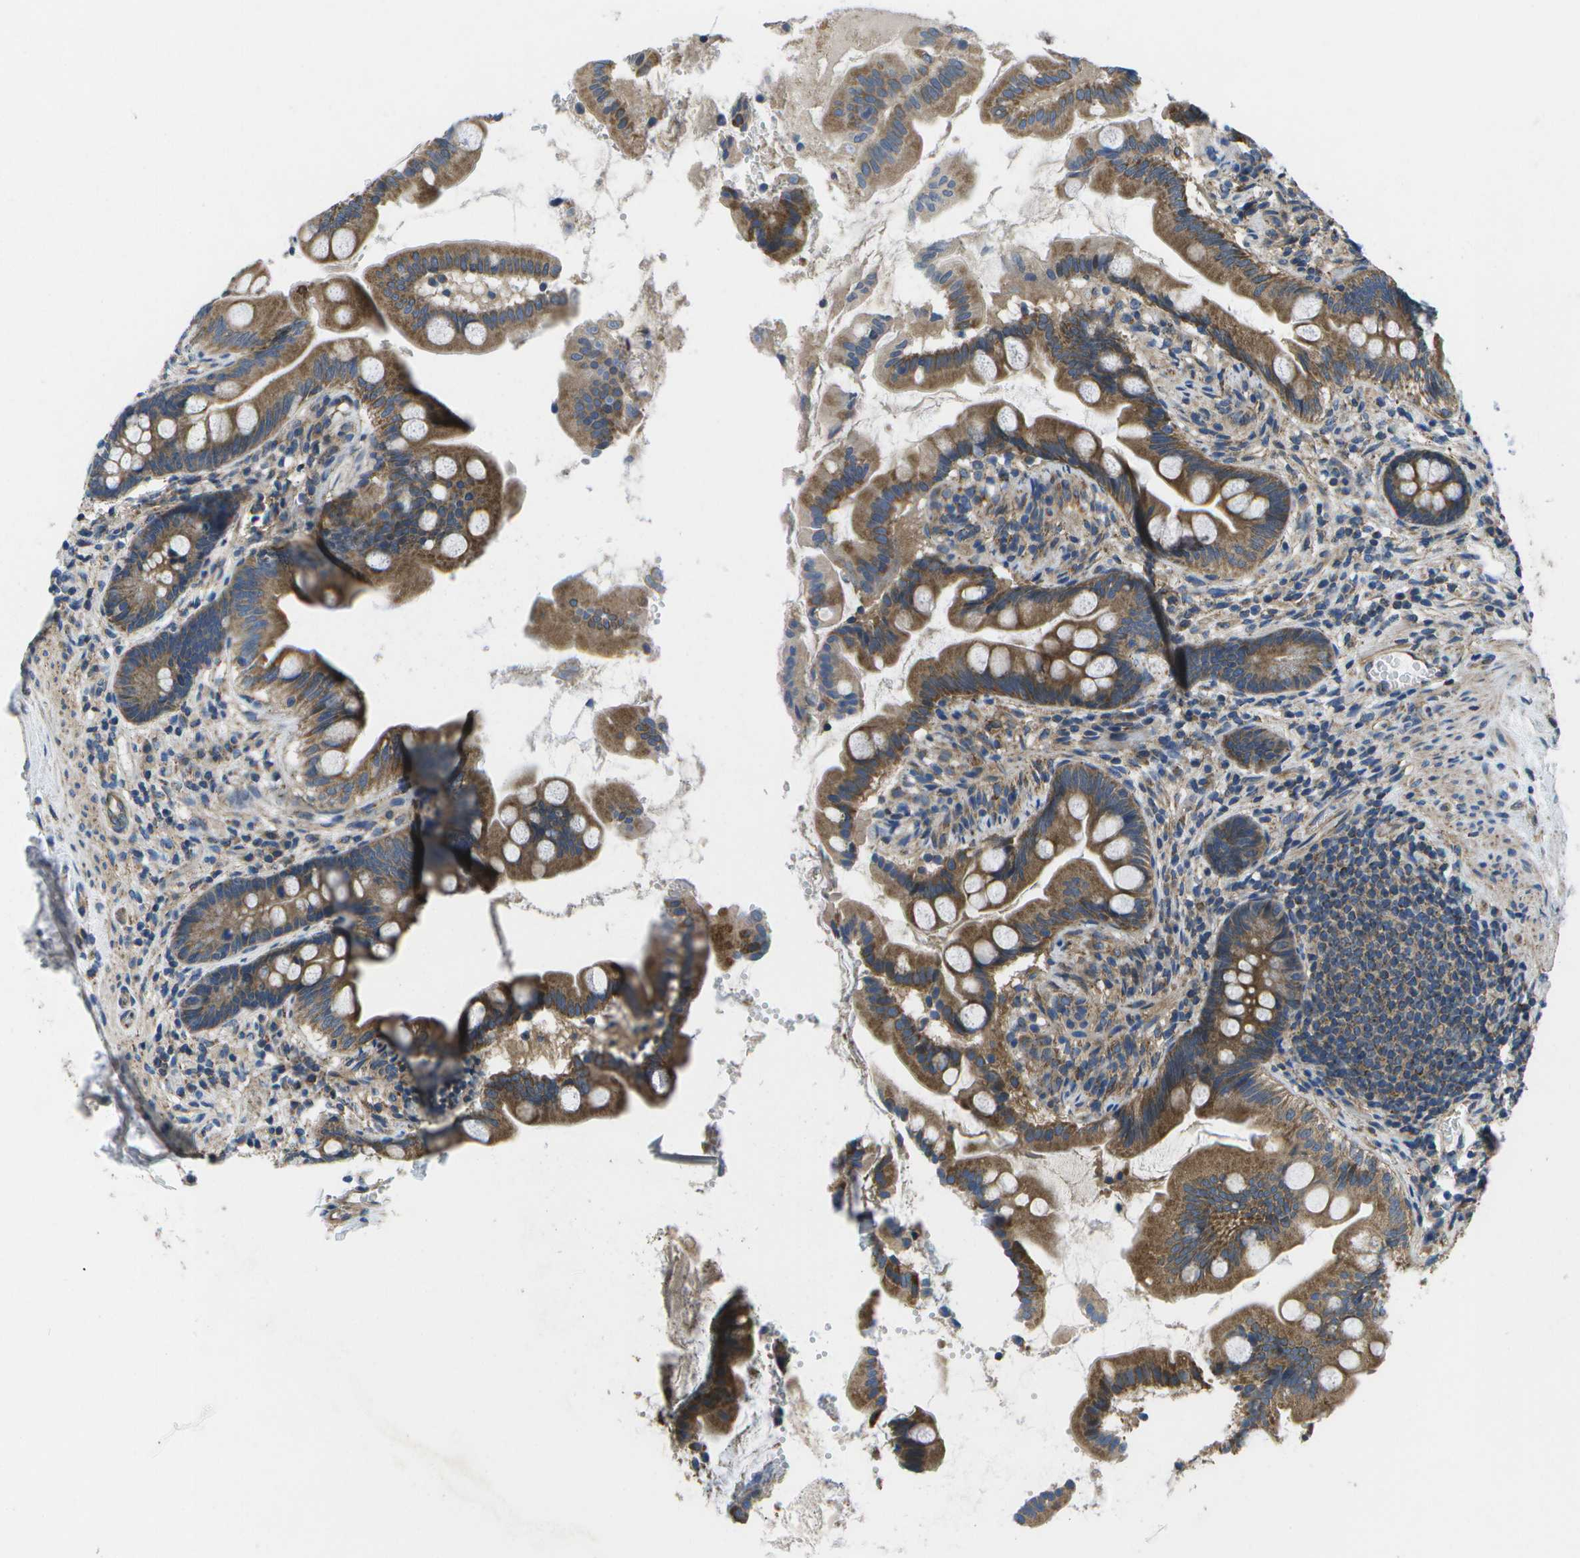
{"staining": {"intensity": "strong", "quantity": ">75%", "location": "cytoplasmic/membranous"}, "tissue": "small intestine", "cell_type": "Glandular cells", "image_type": "normal", "snomed": [{"axis": "morphology", "description": "Normal tissue, NOS"}, {"axis": "topography", "description": "Small intestine"}], "caption": "The photomicrograph shows immunohistochemical staining of benign small intestine. There is strong cytoplasmic/membranous positivity is appreciated in about >75% of glandular cells. The staining is performed using DAB (3,3'-diaminobenzidine) brown chromogen to label protein expression. The nuclei are counter-stained blue using hematoxylin.", "gene": "MVK", "patient": {"sex": "female", "age": 56}}